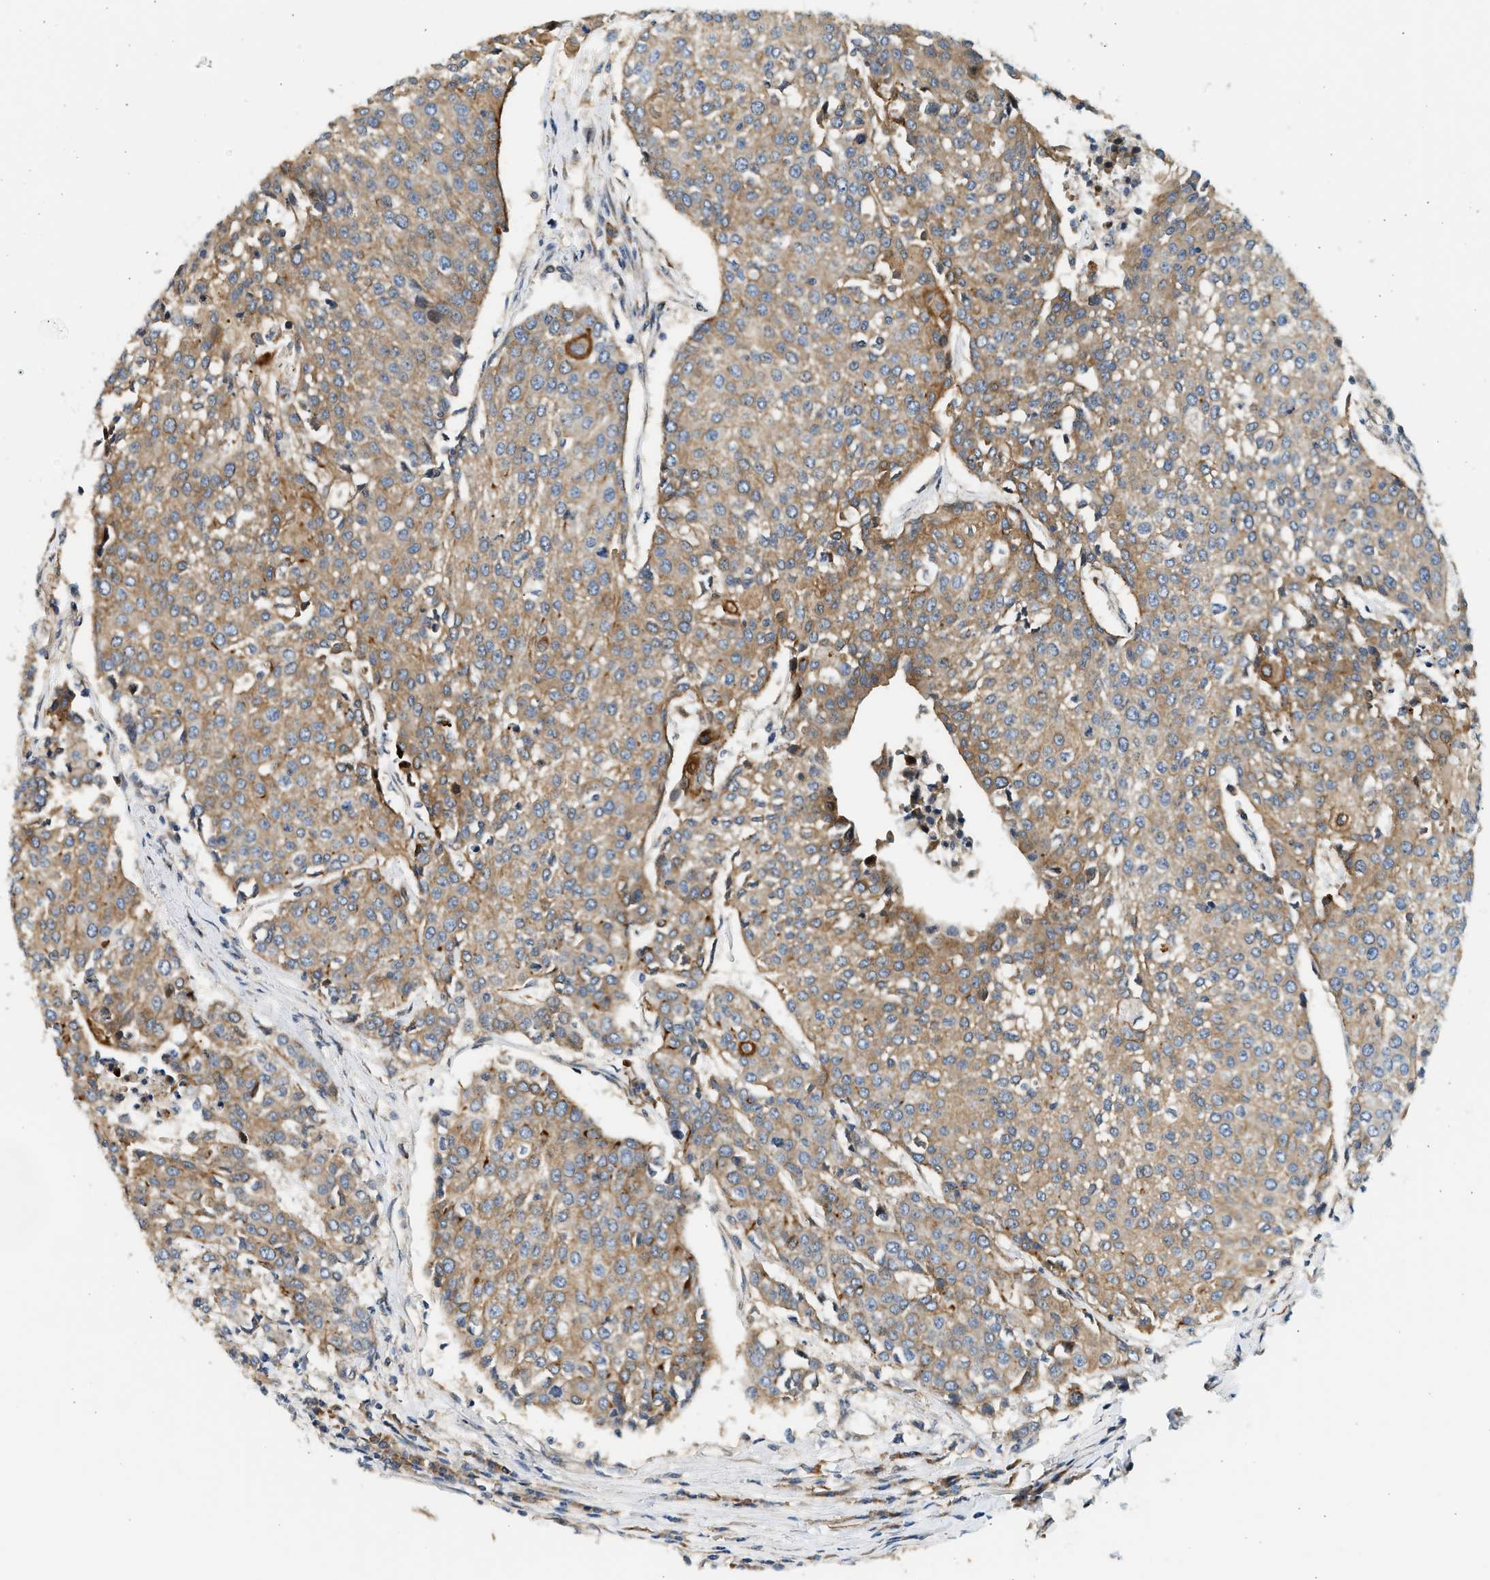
{"staining": {"intensity": "moderate", "quantity": ">75%", "location": "cytoplasmic/membranous"}, "tissue": "urothelial cancer", "cell_type": "Tumor cells", "image_type": "cancer", "snomed": [{"axis": "morphology", "description": "Urothelial carcinoma, High grade"}, {"axis": "topography", "description": "Urinary bladder"}], "caption": "Brown immunohistochemical staining in urothelial carcinoma (high-grade) displays moderate cytoplasmic/membranous staining in about >75% of tumor cells. The staining is performed using DAB (3,3'-diaminobenzidine) brown chromogen to label protein expression. The nuclei are counter-stained blue using hematoxylin.", "gene": "NRSN2", "patient": {"sex": "female", "age": 85}}